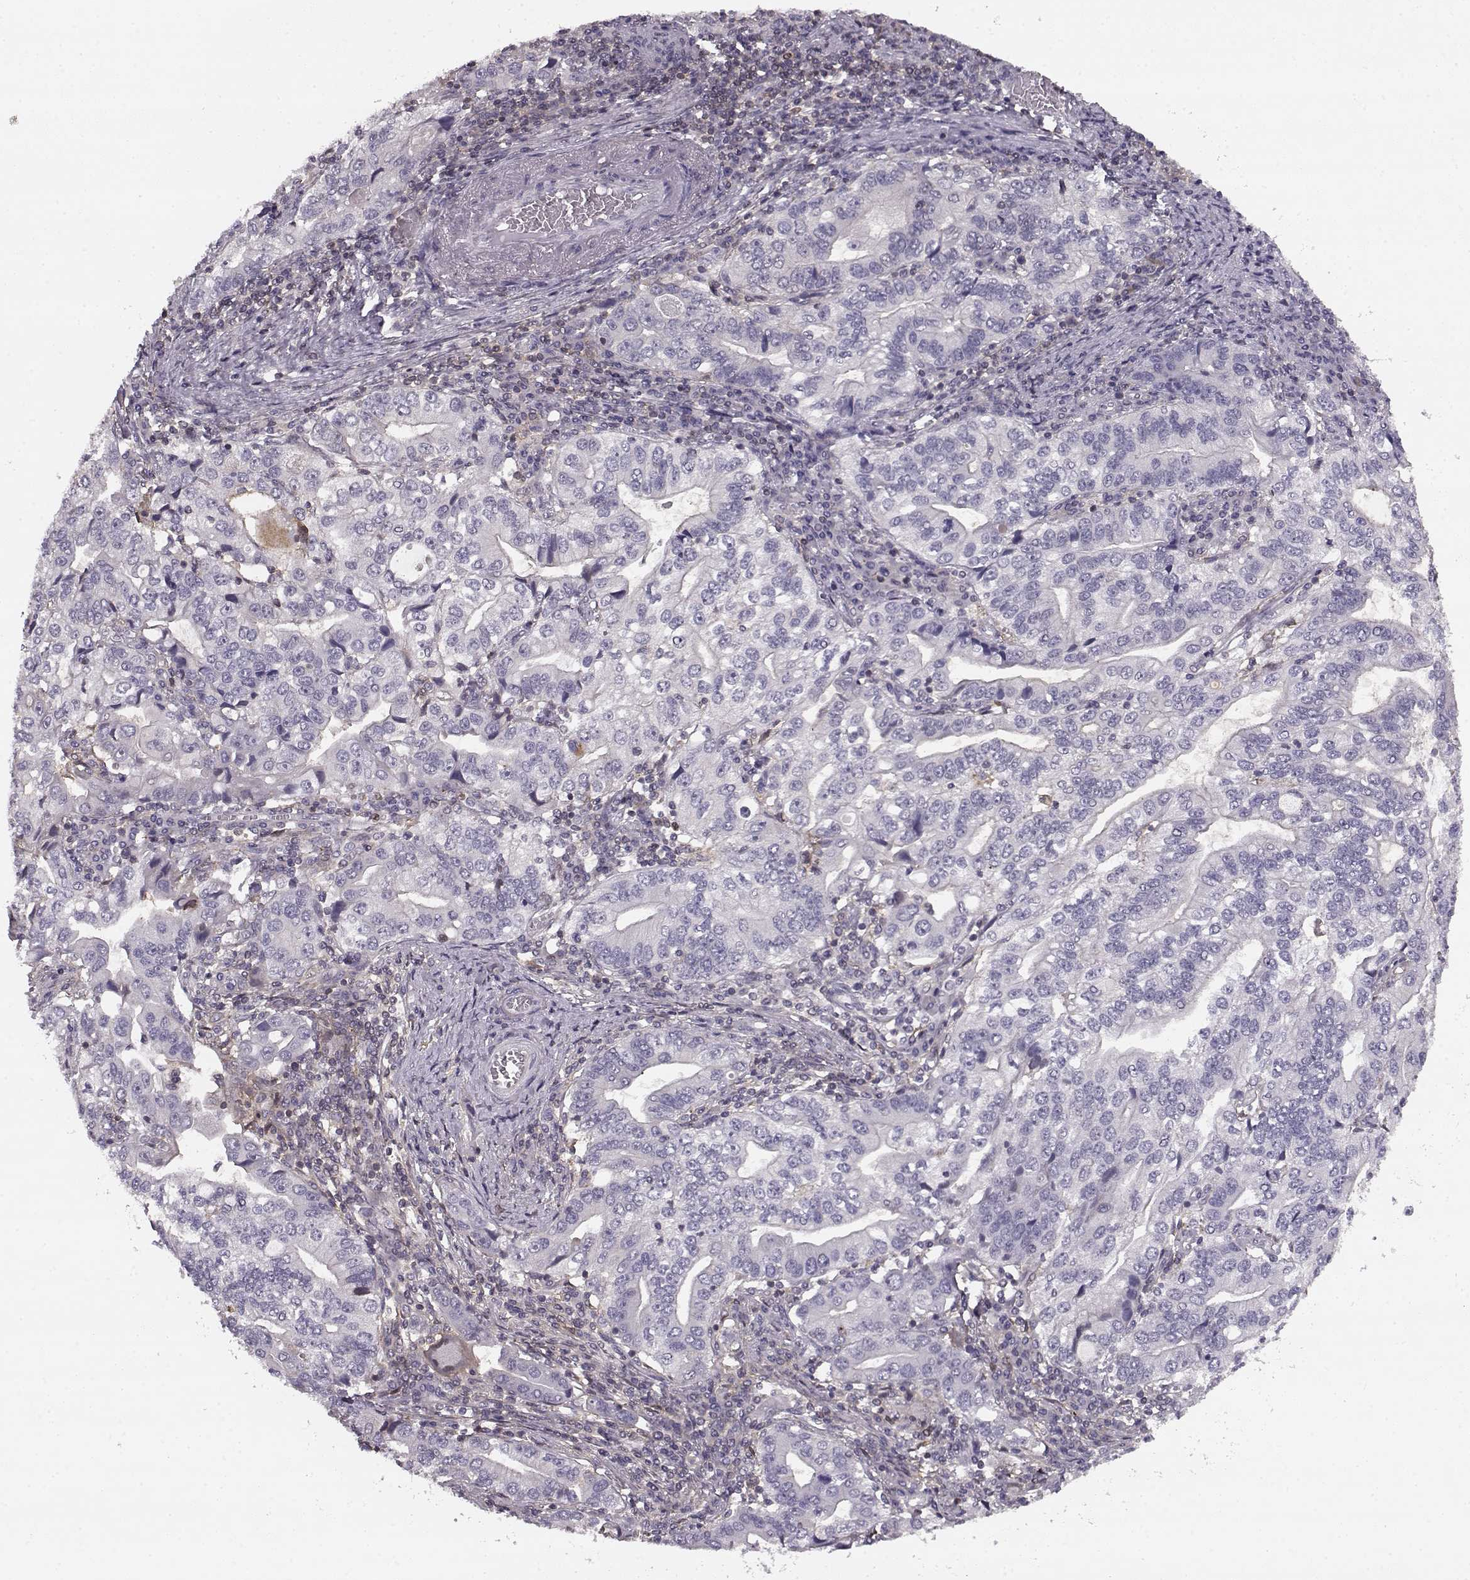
{"staining": {"intensity": "negative", "quantity": "none", "location": "none"}, "tissue": "stomach cancer", "cell_type": "Tumor cells", "image_type": "cancer", "snomed": [{"axis": "morphology", "description": "Adenocarcinoma, NOS"}, {"axis": "topography", "description": "Stomach, lower"}], "caption": "DAB (3,3'-diaminobenzidine) immunohistochemical staining of stomach adenocarcinoma shows no significant expression in tumor cells.", "gene": "MFSD1", "patient": {"sex": "female", "age": 72}}